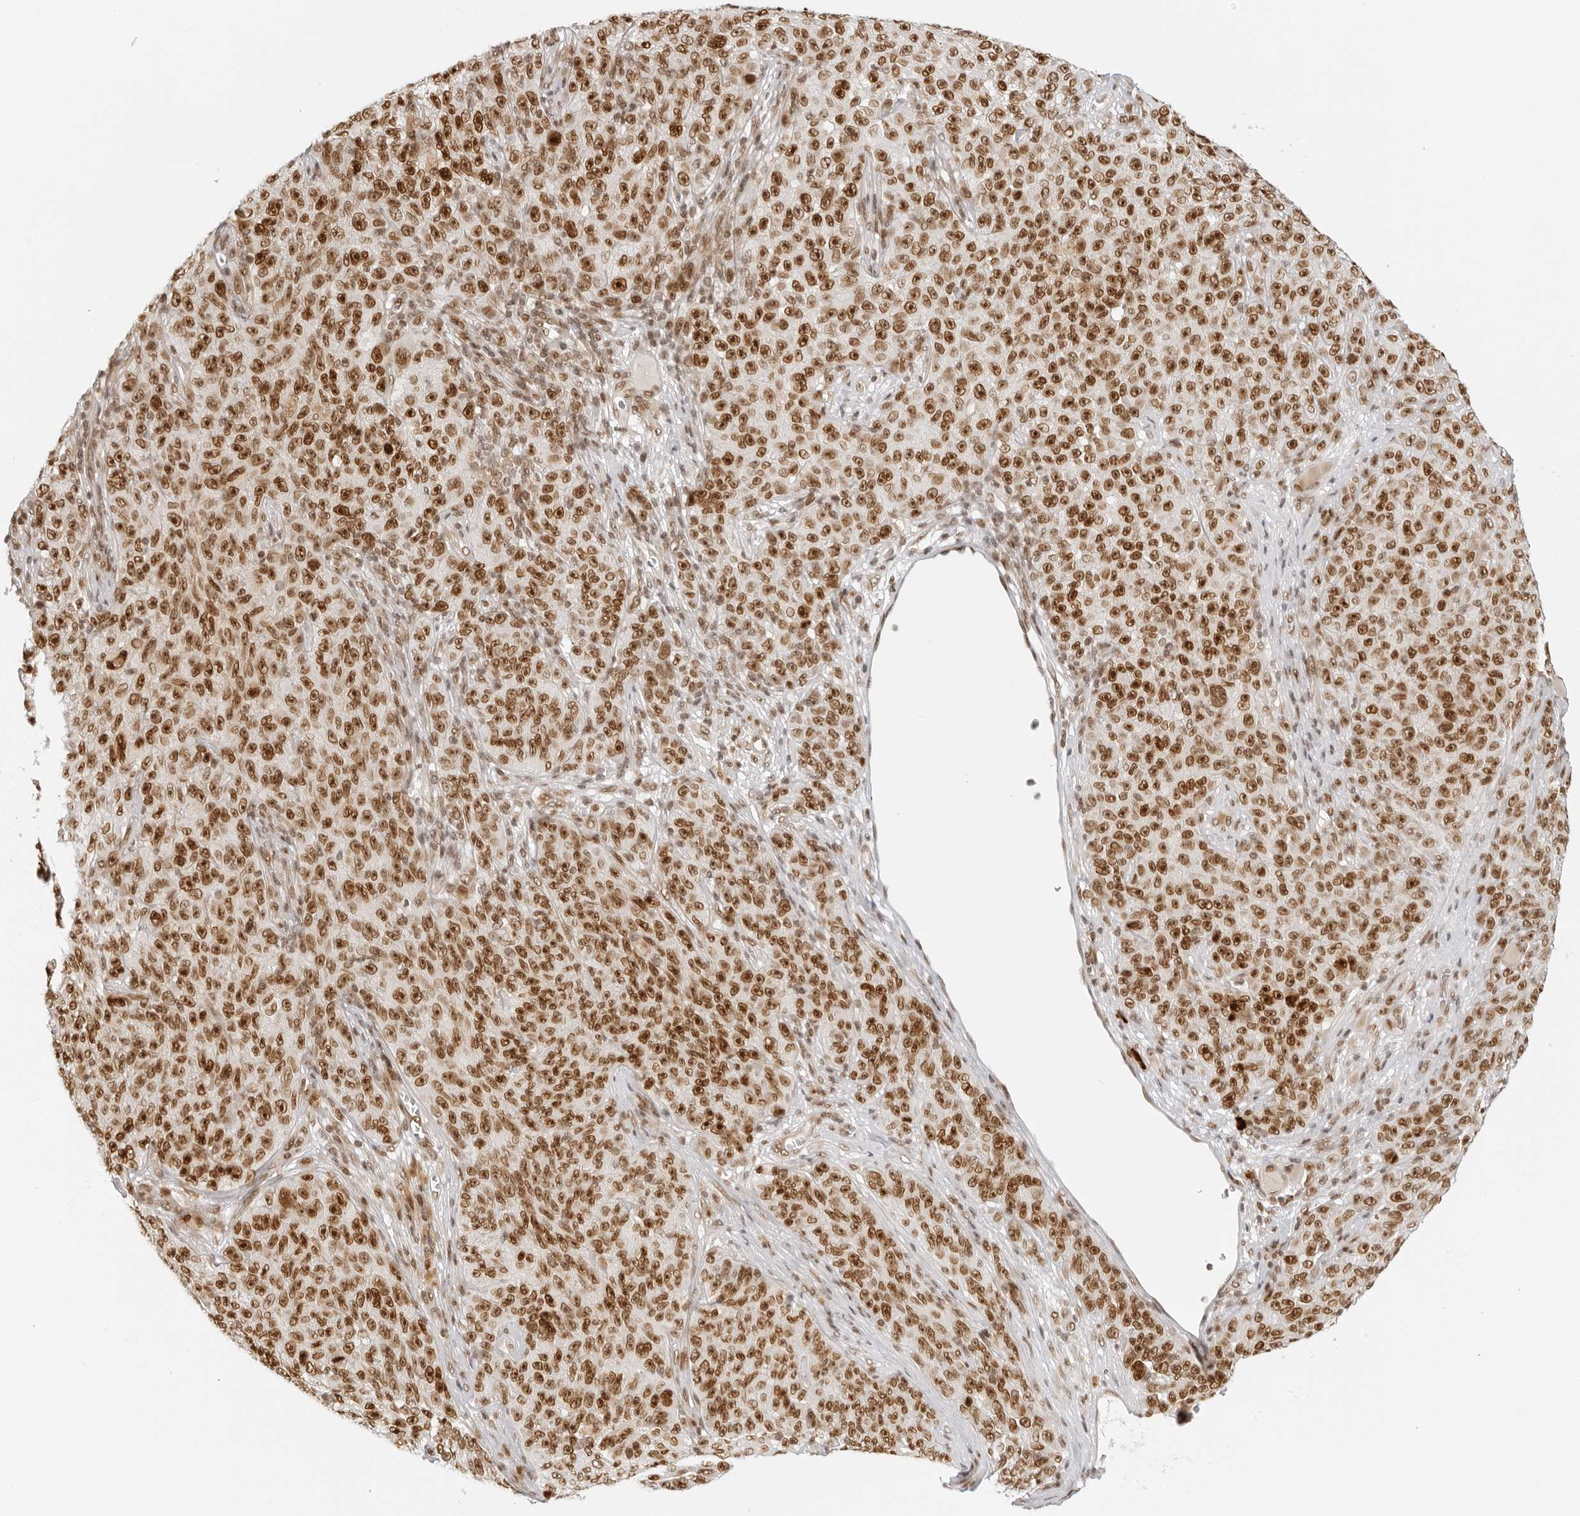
{"staining": {"intensity": "strong", "quantity": ">75%", "location": "nuclear"}, "tissue": "melanoma", "cell_type": "Tumor cells", "image_type": "cancer", "snomed": [{"axis": "morphology", "description": "Malignant melanoma, NOS"}, {"axis": "topography", "description": "Skin"}], "caption": "A brown stain highlights strong nuclear positivity of a protein in human melanoma tumor cells.", "gene": "RCC1", "patient": {"sex": "female", "age": 82}}